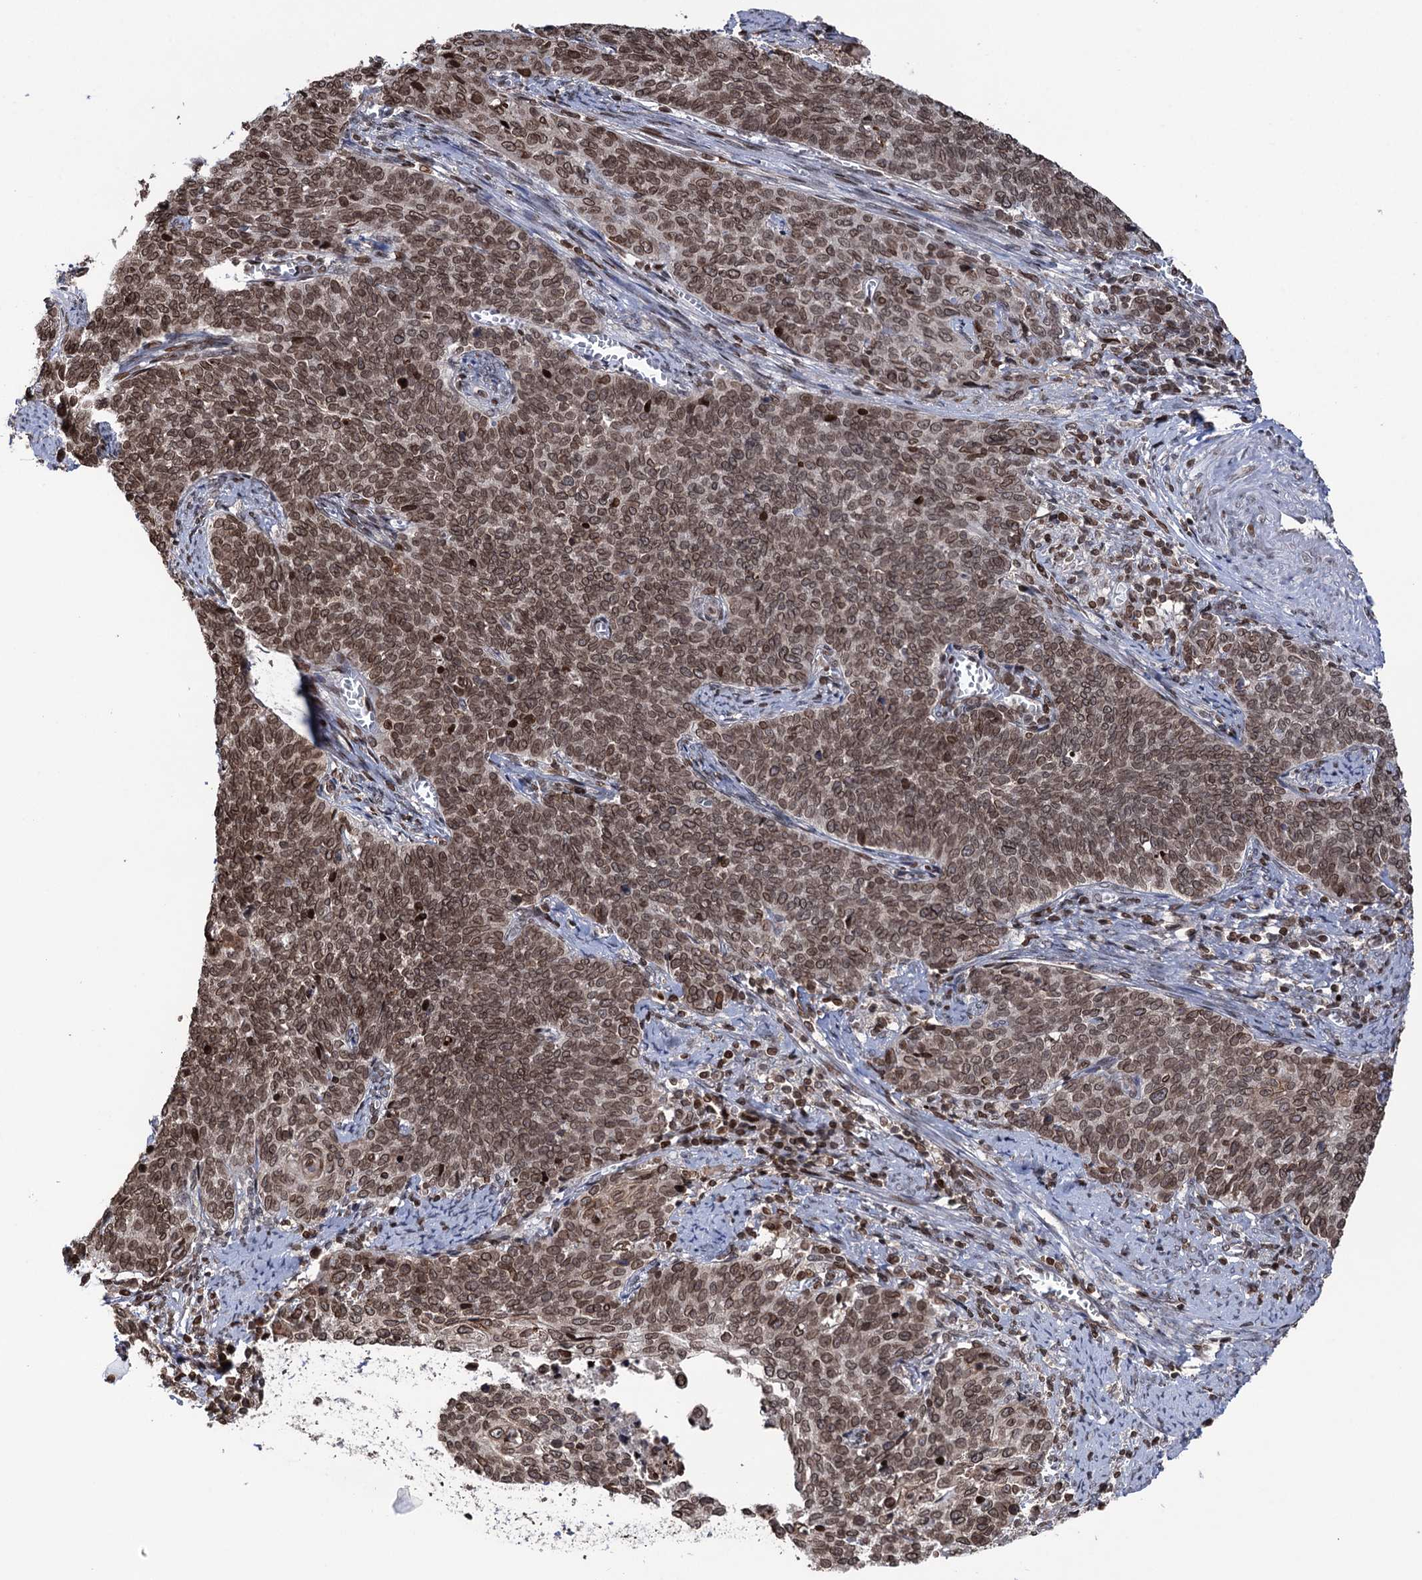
{"staining": {"intensity": "moderate", "quantity": ">75%", "location": "nuclear"}, "tissue": "cervical cancer", "cell_type": "Tumor cells", "image_type": "cancer", "snomed": [{"axis": "morphology", "description": "Squamous cell carcinoma, NOS"}, {"axis": "topography", "description": "Cervix"}], "caption": "This histopathology image demonstrates IHC staining of cervical cancer (squamous cell carcinoma), with medium moderate nuclear positivity in about >75% of tumor cells.", "gene": "CCDC77", "patient": {"sex": "female", "age": 39}}